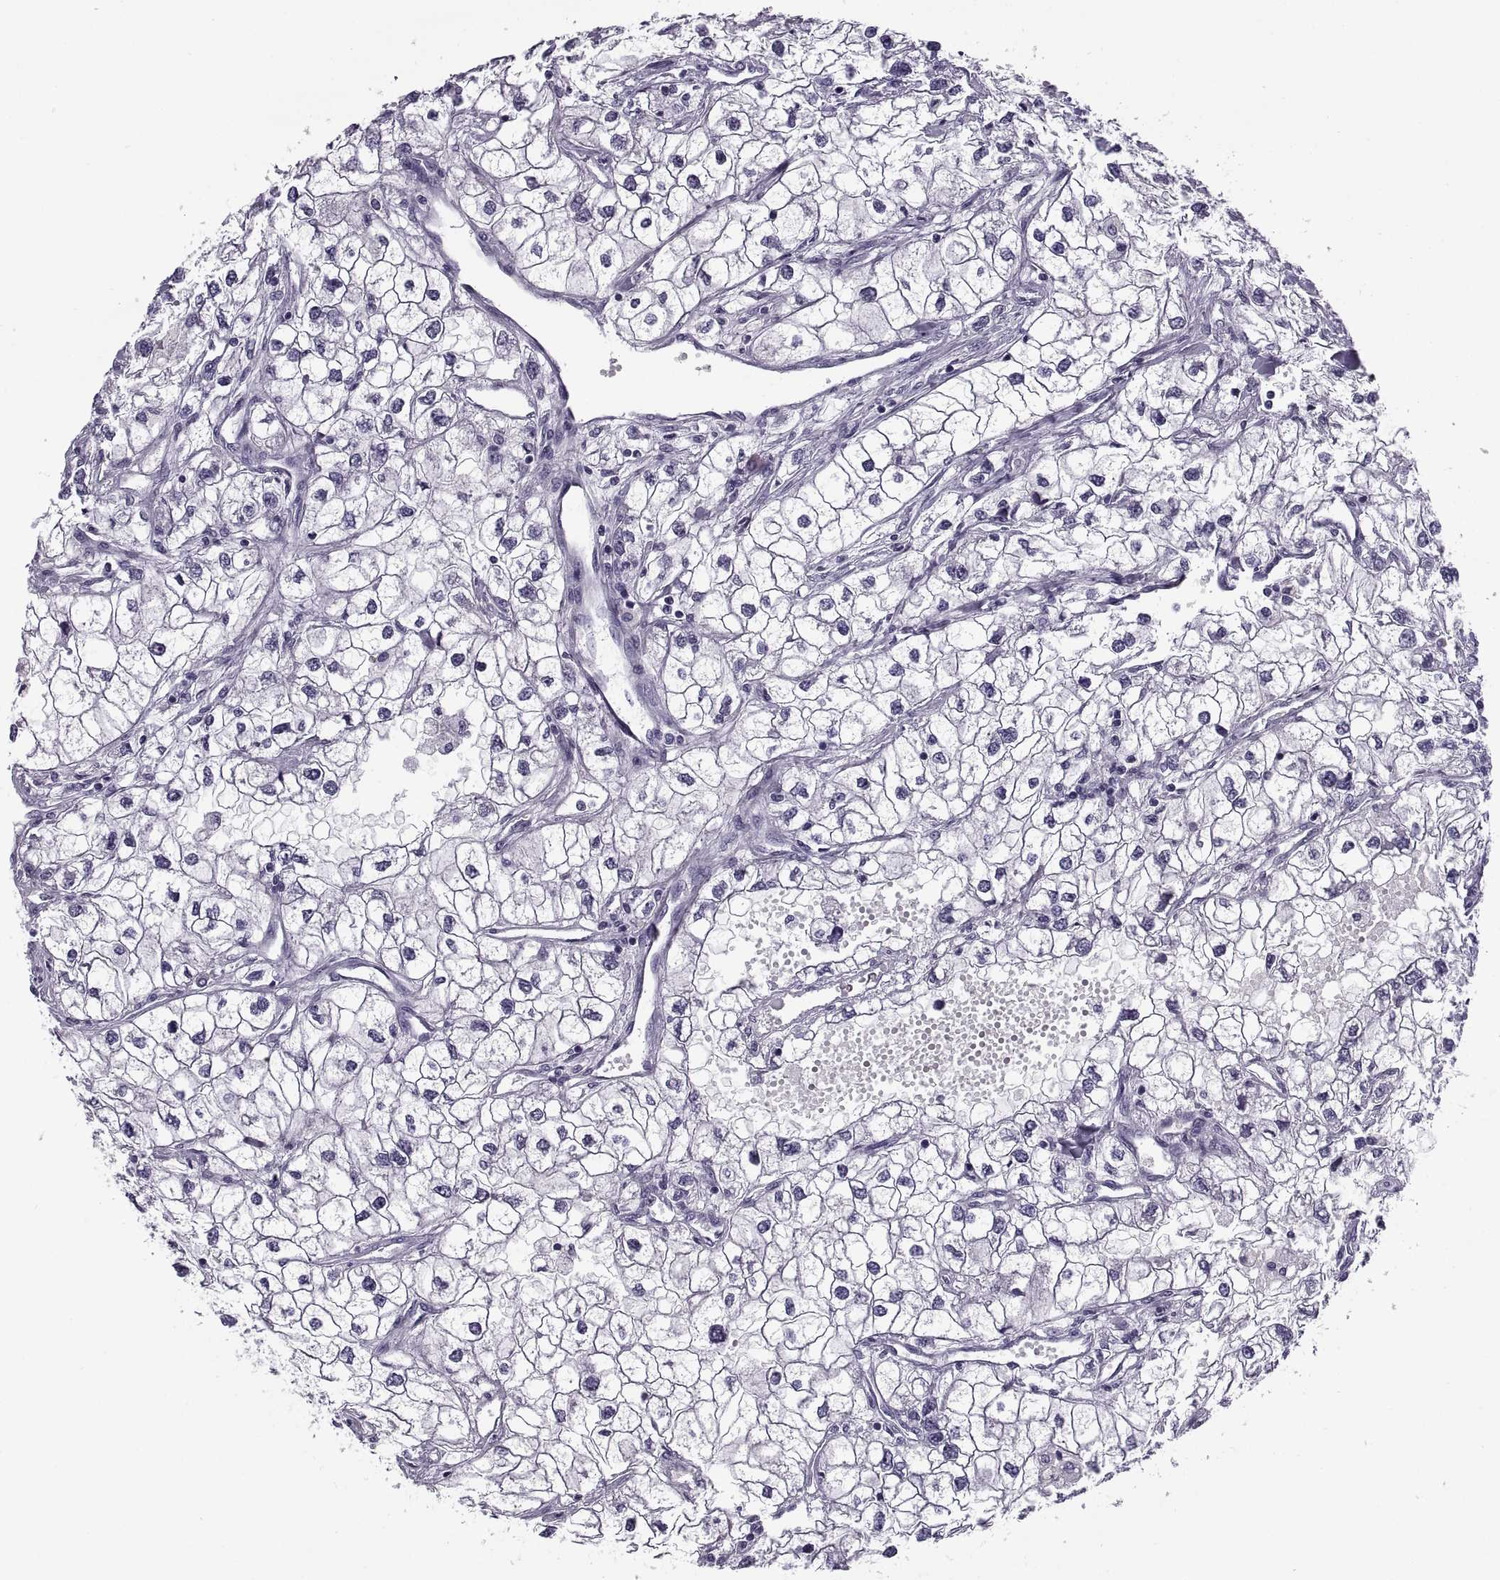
{"staining": {"intensity": "negative", "quantity": "none", "location": "none"}, "tissue": "renal cancer", "cell_type": "Tumor cells", "image_type": "cancer", "snomed": [{"axis": "morphology", "description": "Adenocarcinoma, NOS"}, {"axis": "topography", "description": "Kidney"}], "caption": "A histopathology image of adenocarcinoma (renal) stained for a protein exhibits no brown staining in tumor cells. (Stains: DAB immunohistochemistry with hematoxylin counter stain, Microscopy: brightfield microscopy at high magnification).", "gene": "TBC1D3G", "patient": {"sex": "male", "age": 59}}